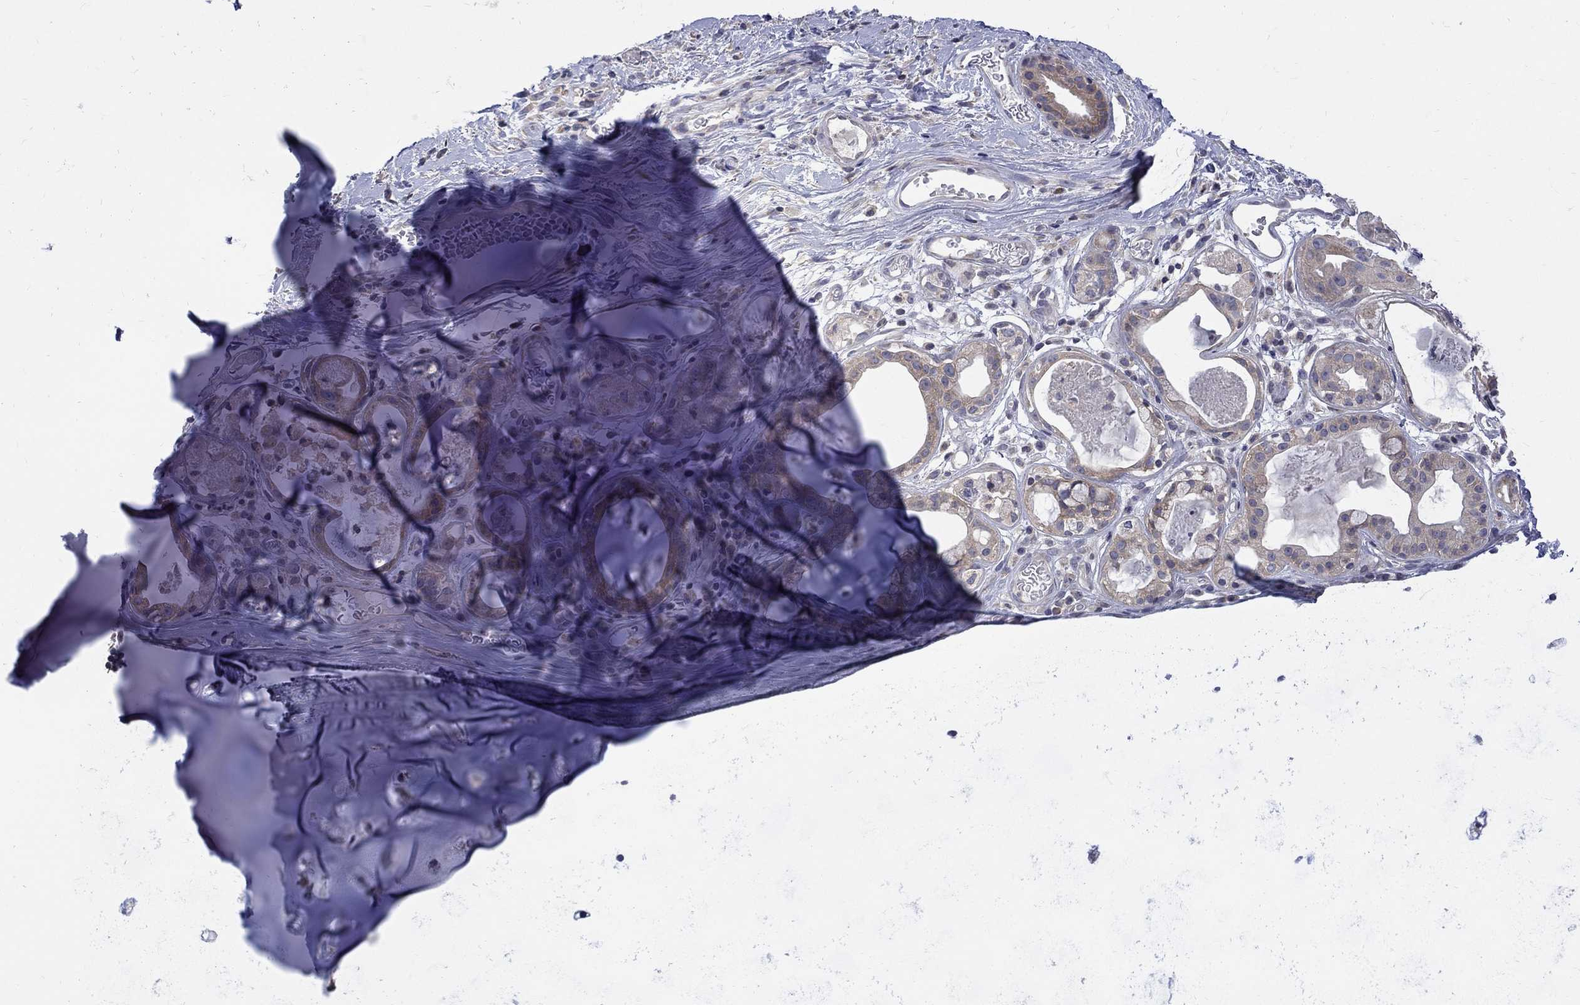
{"staining": {"intensity": "negative", "quantity": "none", "location": "none"}, "tissue": "soft tissue", "cell_type": "Fibroblasts", "image_type": "normal", "snomed": [{"axis": "morphology", "description": "Normal tissue, NOS"}, {"axis": "topography", "description": "Cartilage tissue"}], "caption": "Immunohistochemistry of unremarkable human soft tissue exhibits no expression in fibroblasts. (DAB immunohistochemistry (IHC), high magnification).", "gene": "SH2B1", "patient": {"sex": "male", "age": 81}}